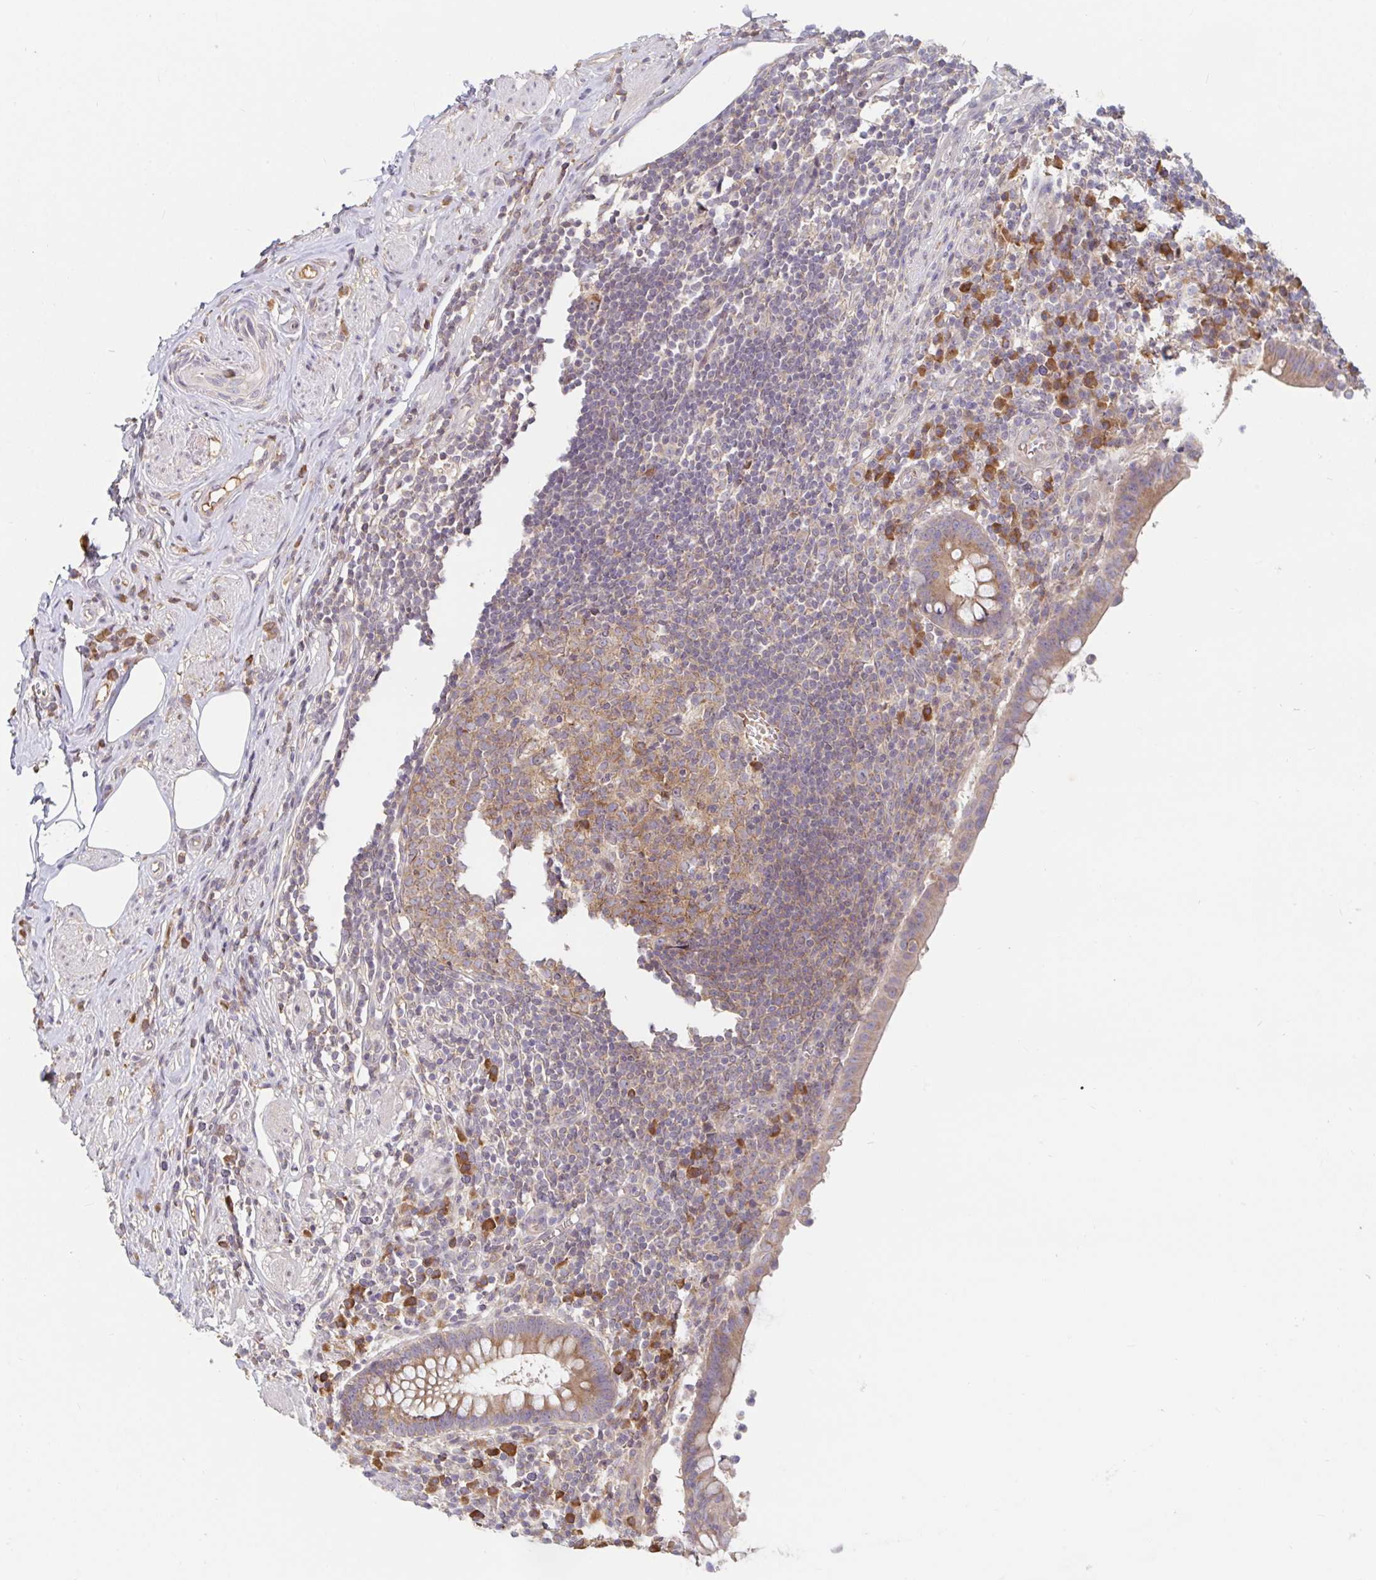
{"staining": {"intensity": "moderate", "quantity": ">75%", "location": "cytoplasmic/membranous"}, "tissue": "appendix", "cell_type": "Glandular cells", "image_type": "normal", "snomed": [{"axis": "morphology", "description": "Normal tissue, NOS"}, {"axis": "topography", "description": "Appendix"}], "caption": "Protein analysis of normal appendix reveals moderate cytoplasmic/membranous positivity in about >75% of glandular cells.", "gene": "LARP1", "patient": {"sex": "female", "age": 56}}